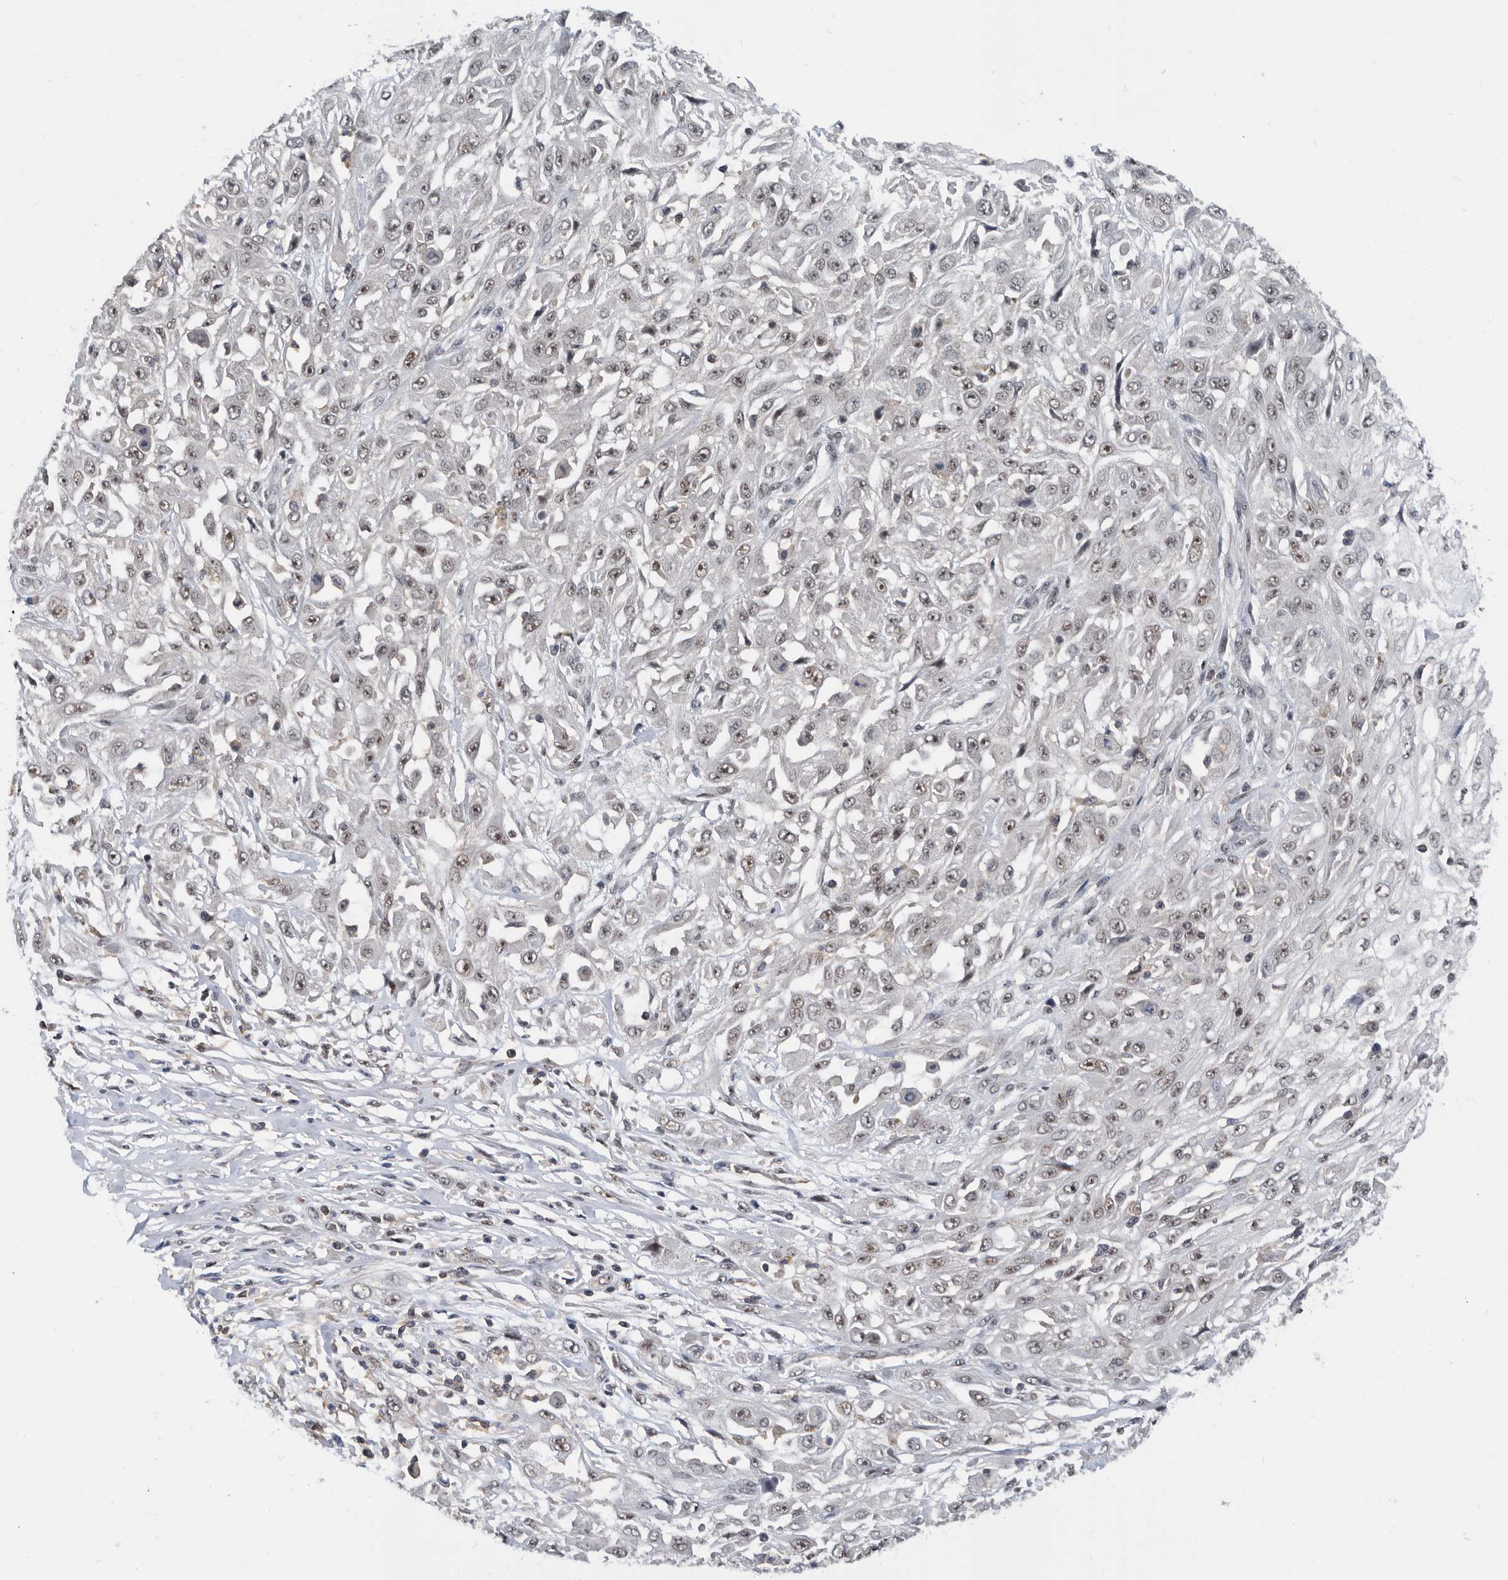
{"staining": {"intensity": "weak", "quantity": "25%-75%", "location": "nuclear"}, "tissue": "skin cancer", "cell_type": "Tumor cells", "image_type": "cancer", "snomed": [{"axis": "morphology", "description": "Squamous cell carcinoma, NOS"}, {"axis": "morphology", "description": "Squamous cell carcinoma, metastatic, NOS"}, {"axis": "topography", "description": "Skin"}, {"axis": "topography", "description": "Lymph node"}], "caption": "Immunohistochemical staining of skin cancer reveals weak nuclear protein staining in about 25%-75% of tumor cells. The staining is performed using DAB brown chromogen to label protein expression. The nuclei are counter-stained blue using hematoxylin.", "gene": "ZNF260", "patient": {"sex": "male", "age": 75}}